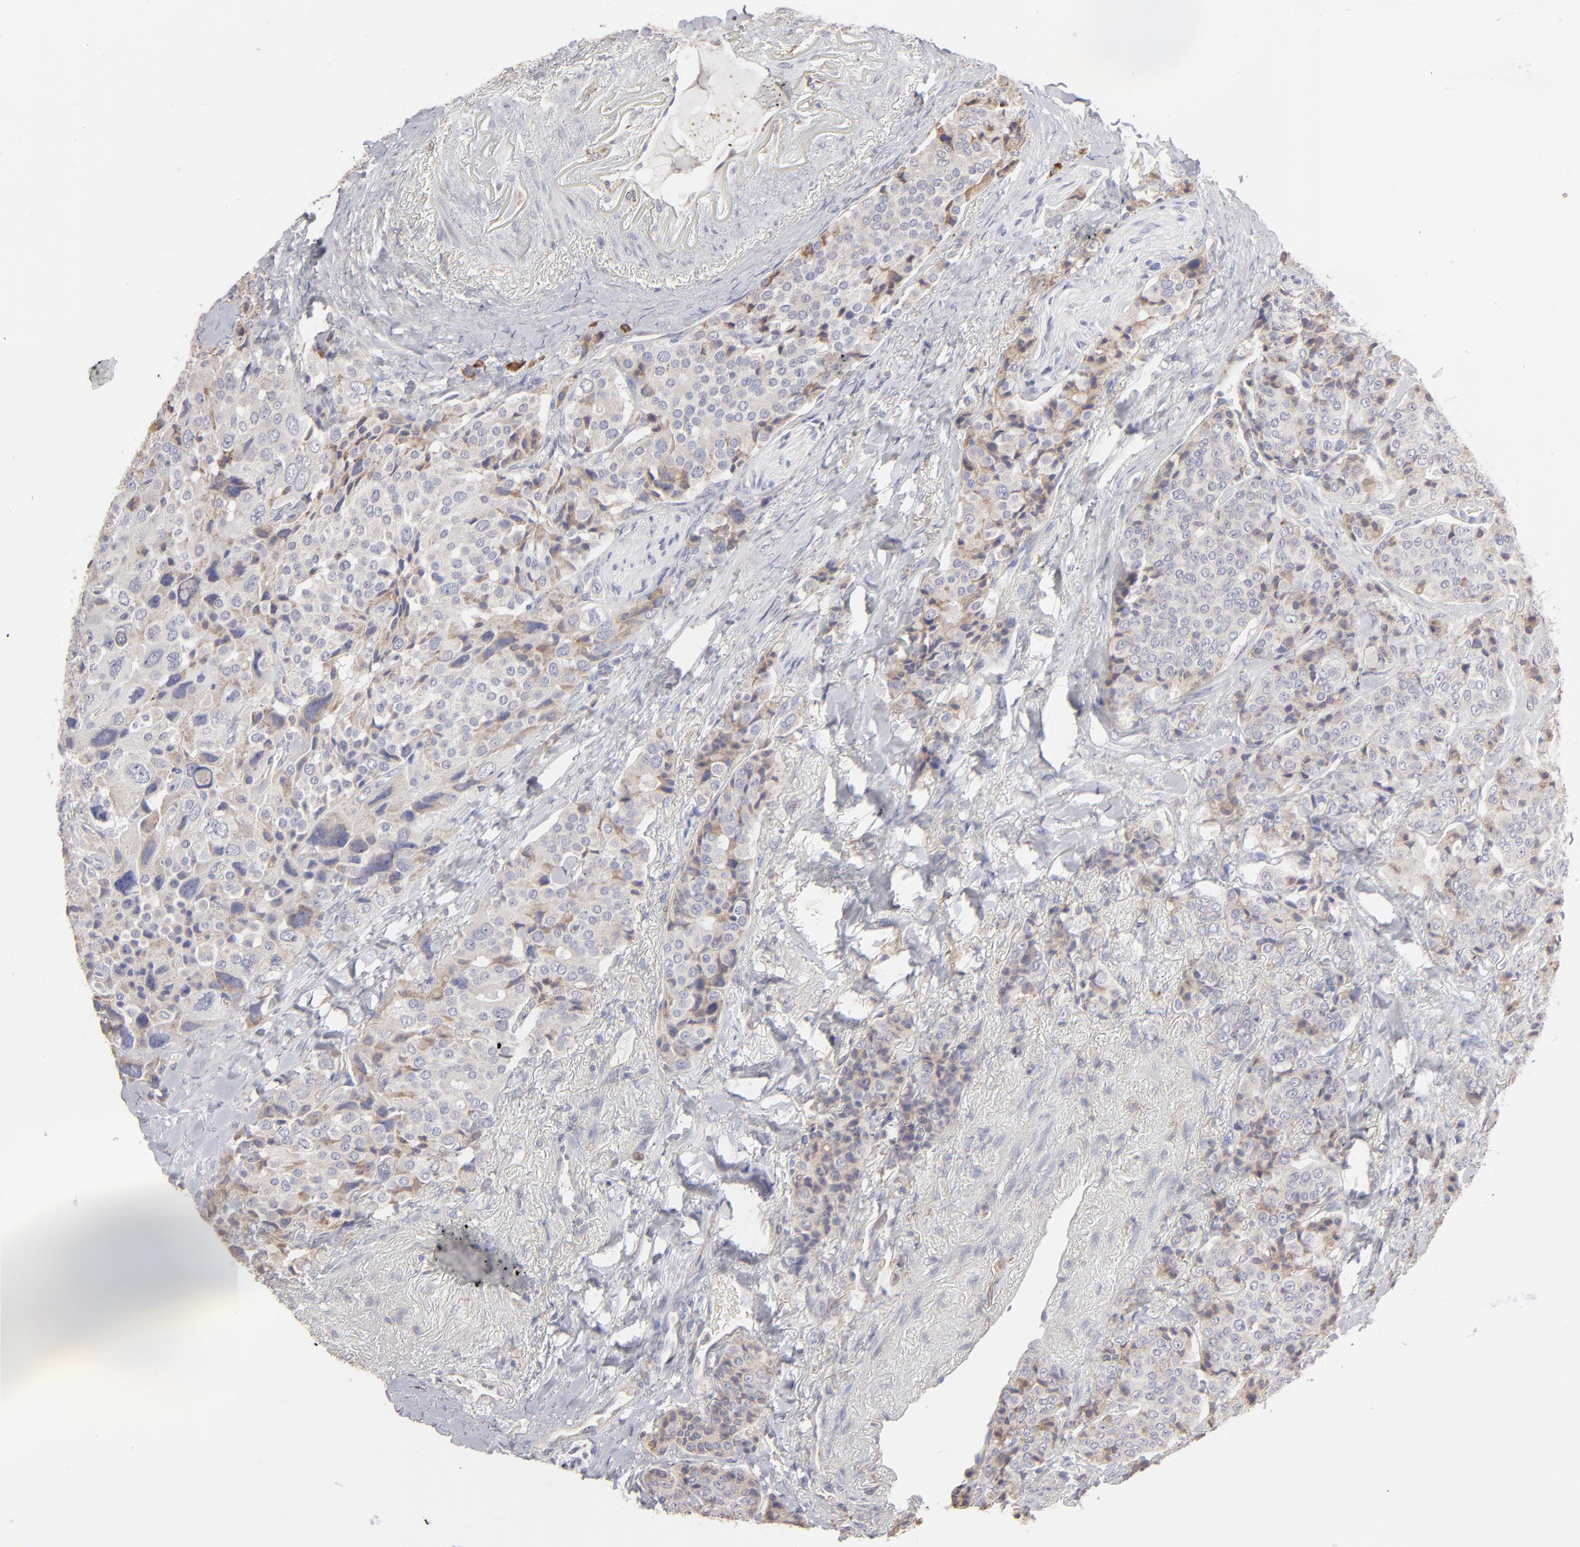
{"staining": {"intensity": "weak", "quantity": ">75%", "location": "cytoplasmic/membranous"}, "tissue": "carcinoid", "cell_type": "Tumor cells", "image_type": "cancer", "snomed": [{"axis": "morphology", "description": "Carcinoid, malignant, NOS"}, {"axis": "topography", "description": "Colon"}], "caption": "Immunohistochemical staining of carcinoid (malignant) displays weak cytoplasmic/membranous protein positivity in approximately >75% of tumor cells.", "gene": "CALR", "patient": {"sex": "female", "age": 61}}